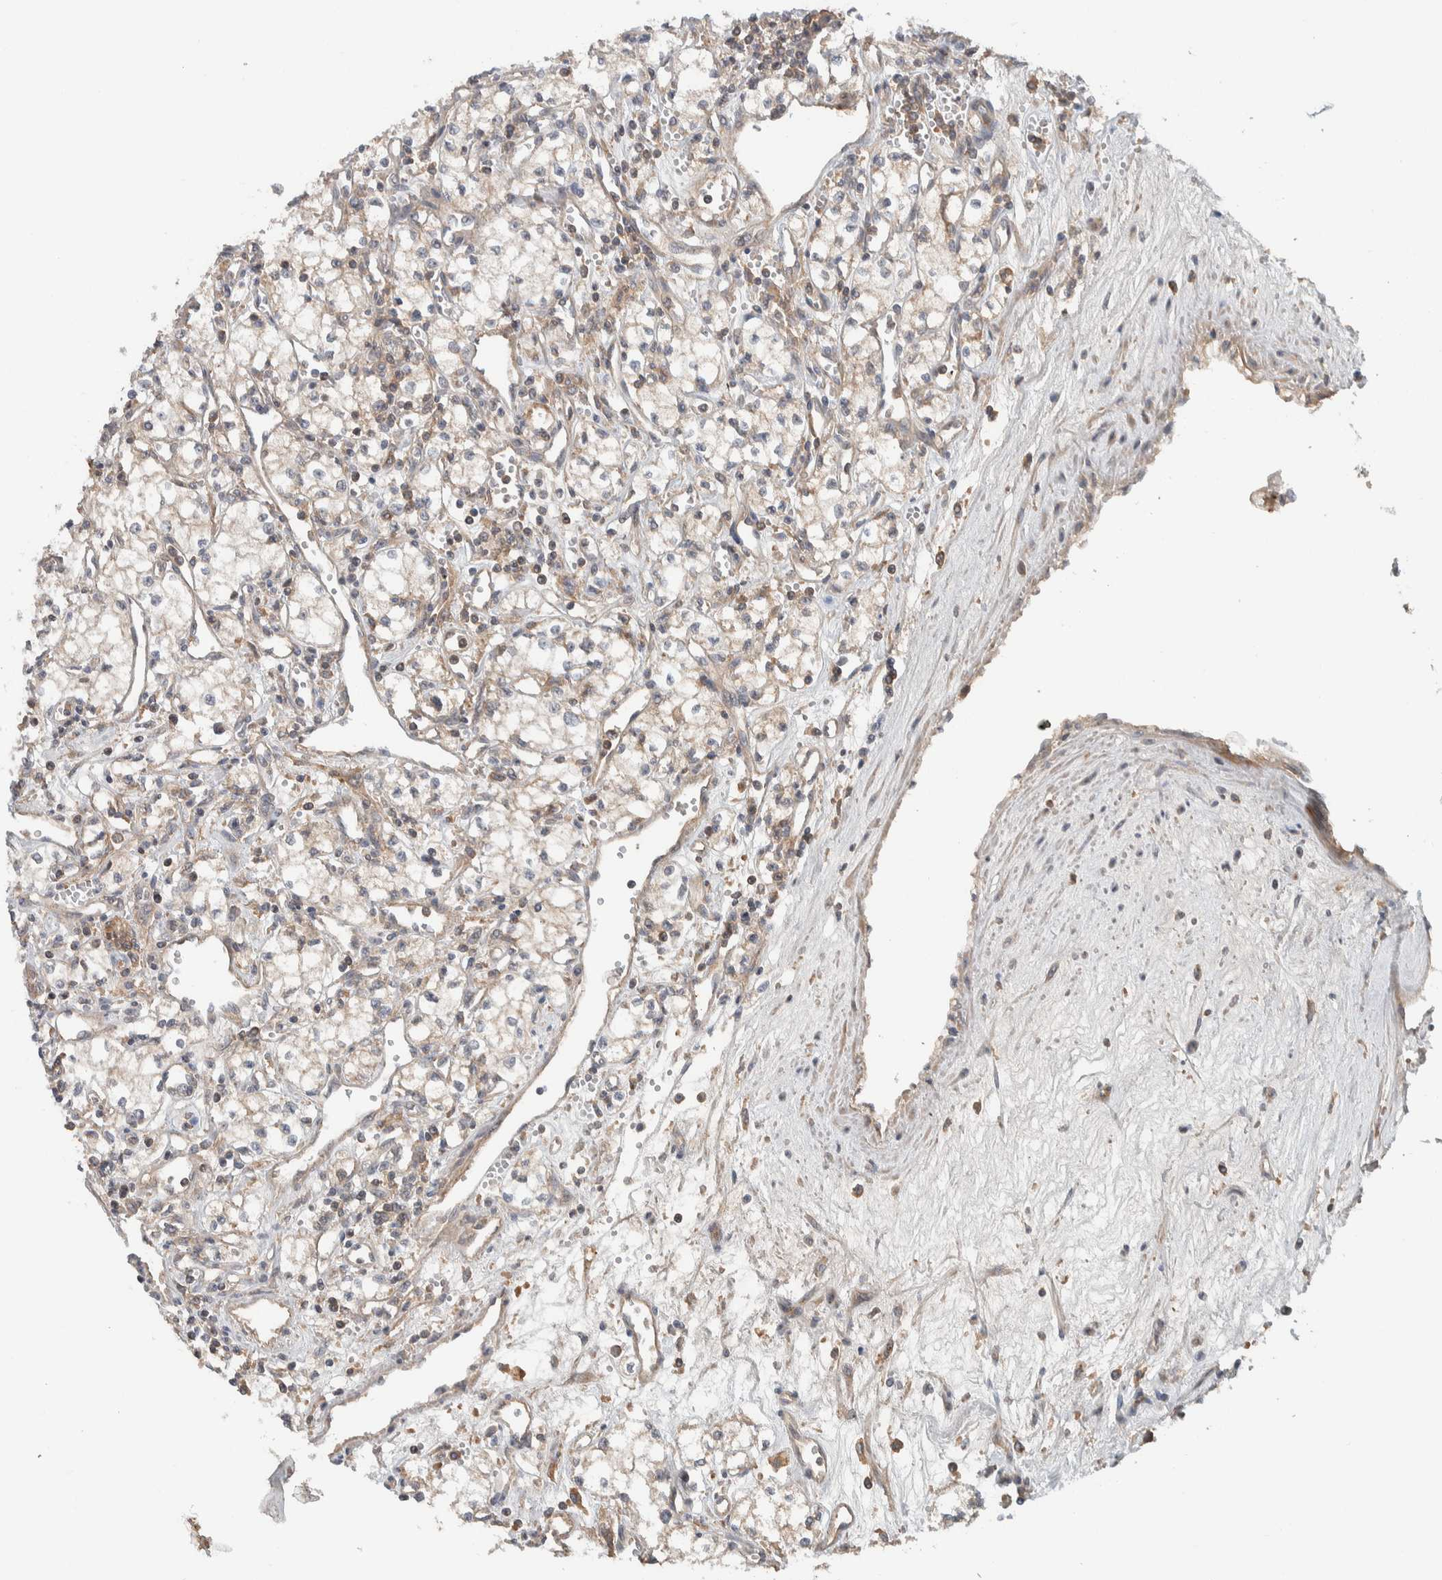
{"staining": {"intensity": "weak", "quantity": "<25%", "location": "cytoplasmic/membranous"}, "tissue": "renal cancer", "cell_type": "Tumor cells", "image_type": "cancer", "snomed": [{"axis": "morphology", "description": "Adenocarcinoma, NOS"}, {"axis": "topography", "description": "Kidney"}], "caption": "Renal cancer was stained to show a protein in brown. There is no significant expression in tumor cells.", "gene": "ARMC7", "patient": {"sex": "male", "age": 59}}